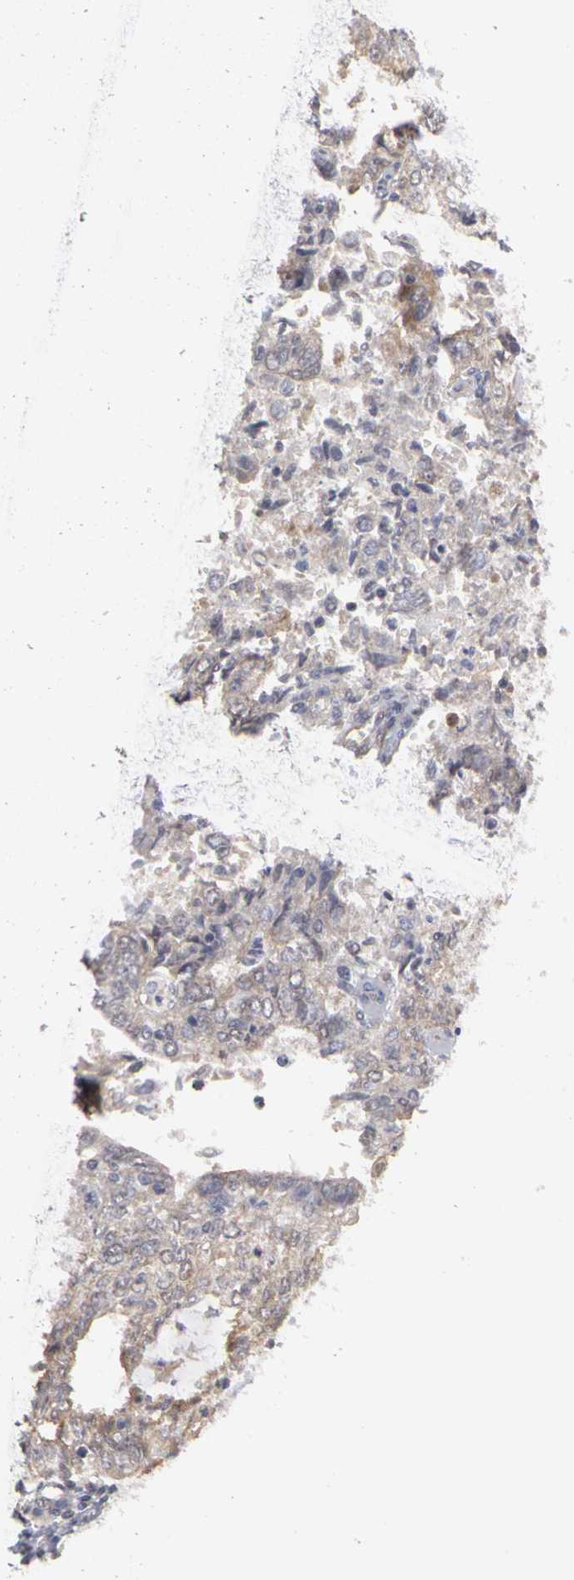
{"staining": {"intensity": "weak", "quantity": ">75%", "location": "cytoplasmic/membranous"}, "tissue": "endometrial cancer", "cell_type": "Tumor cells", "image_type": "cancer", "snomed": [{"axis": "morphology", "description": "Adenocarcinoma, NOS"}, {"axis": "topography", "description": "Endometrium"}], "caption": "Immunohistochemistry of human adenocarcinoma (endometrial) demonstrates low levels of weak cytoplasmic/membranous expression in about >75% of tumor cells. (IHC, brightfield microscopy, high magnification).", "gene": "PLEKHA1", "patient": {"sex": "female", "age": 69}}